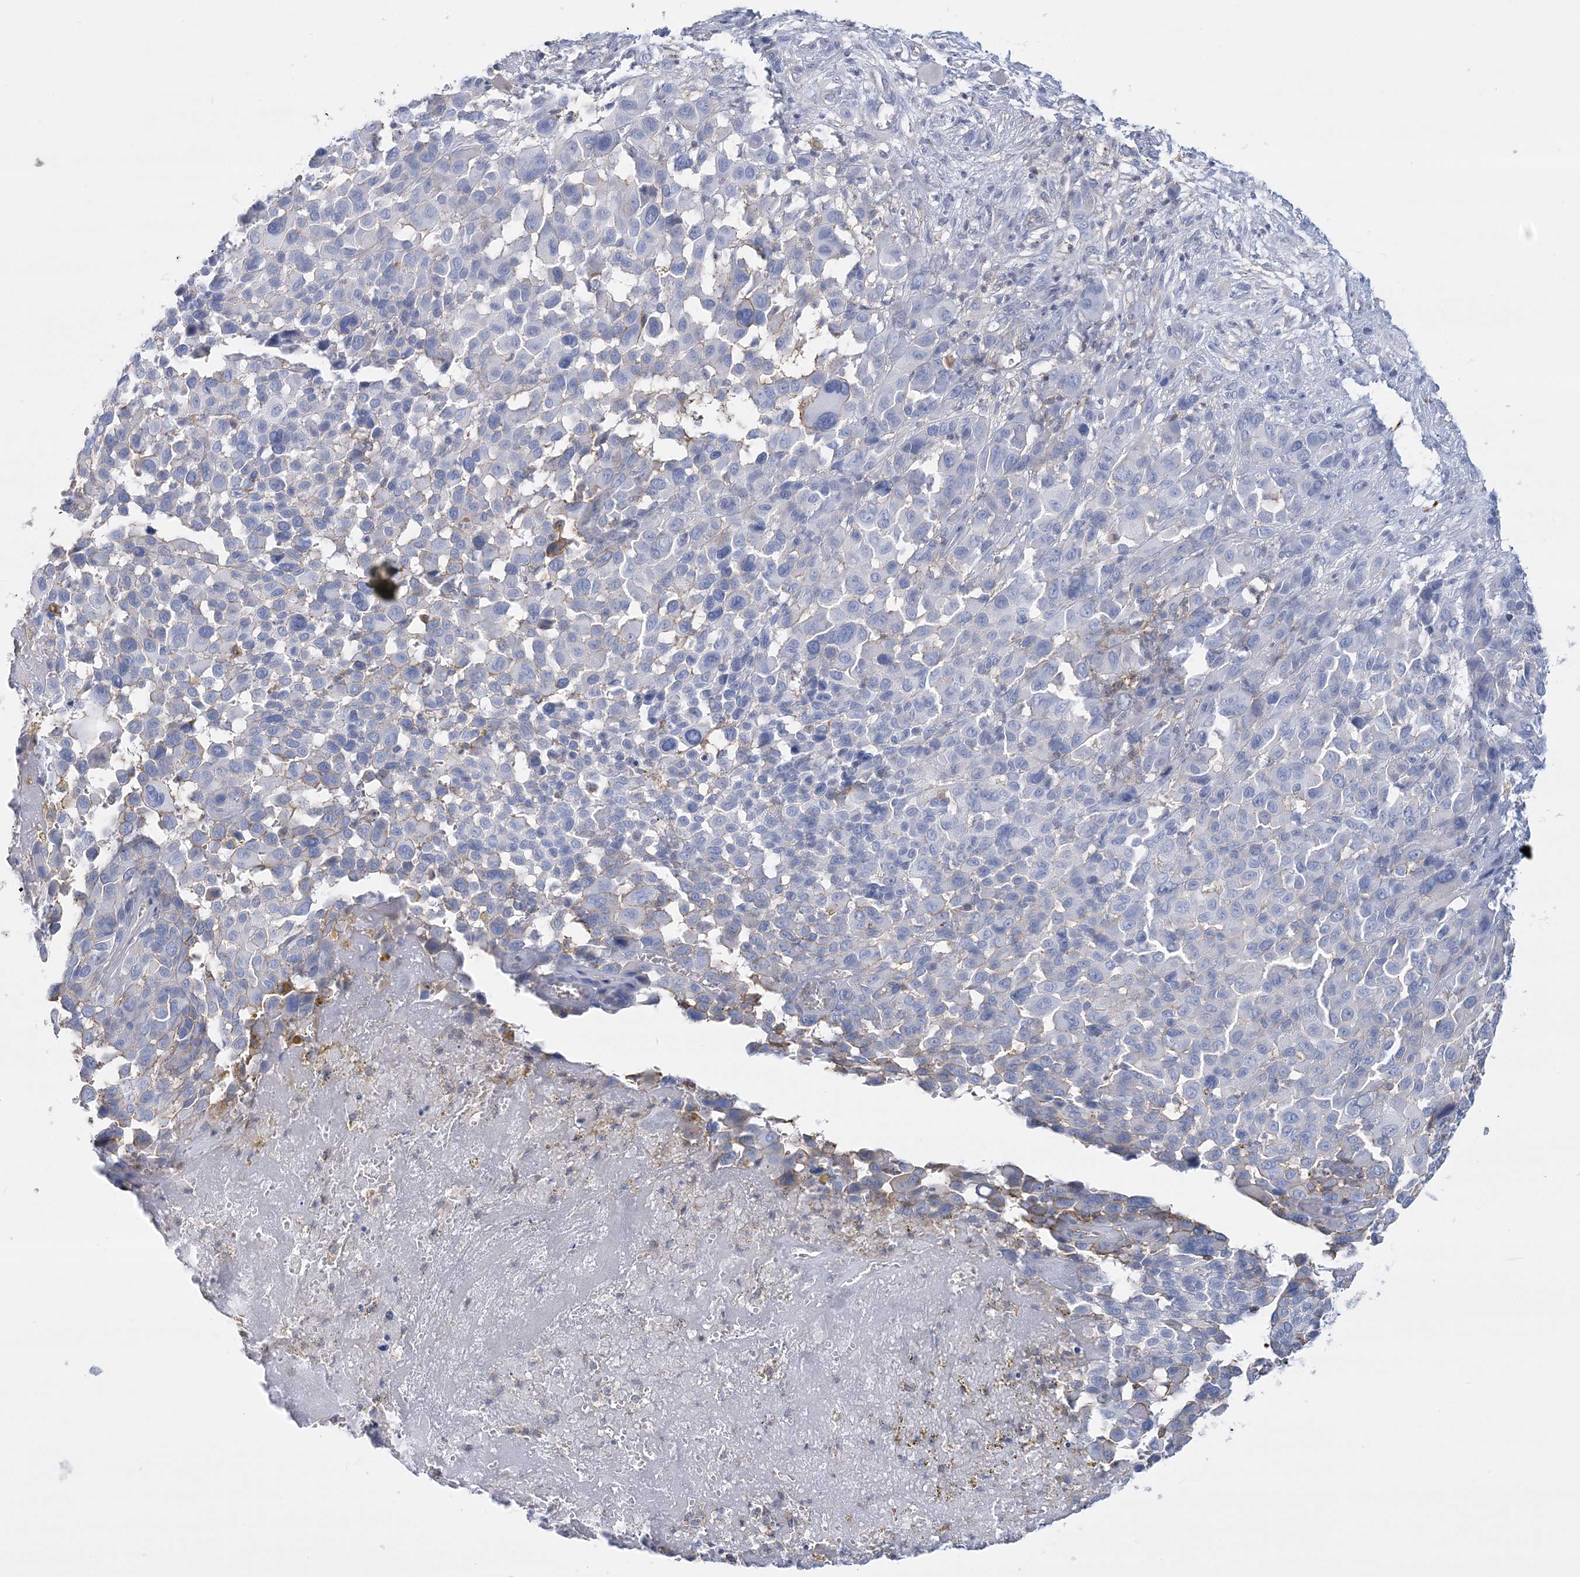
{"staining": {"intensity": "negative", "quantity": "none", "location": "none"}, "tissue": "melanoma", "cell_type": "Tumor cells", "image_type": "cancer", "snomed": [{"axis": "morphology", "description": "Malignant melanoma, NOS"}, {"axis": "topography", "description": "Skin of trunk"}], "caption": "DAB immunohistochemical staining of human malignant melanoma reveals no significant staining in tumor cells.", "gene": "C11orf21", "patient": {"sex": "male", "age": 71}}